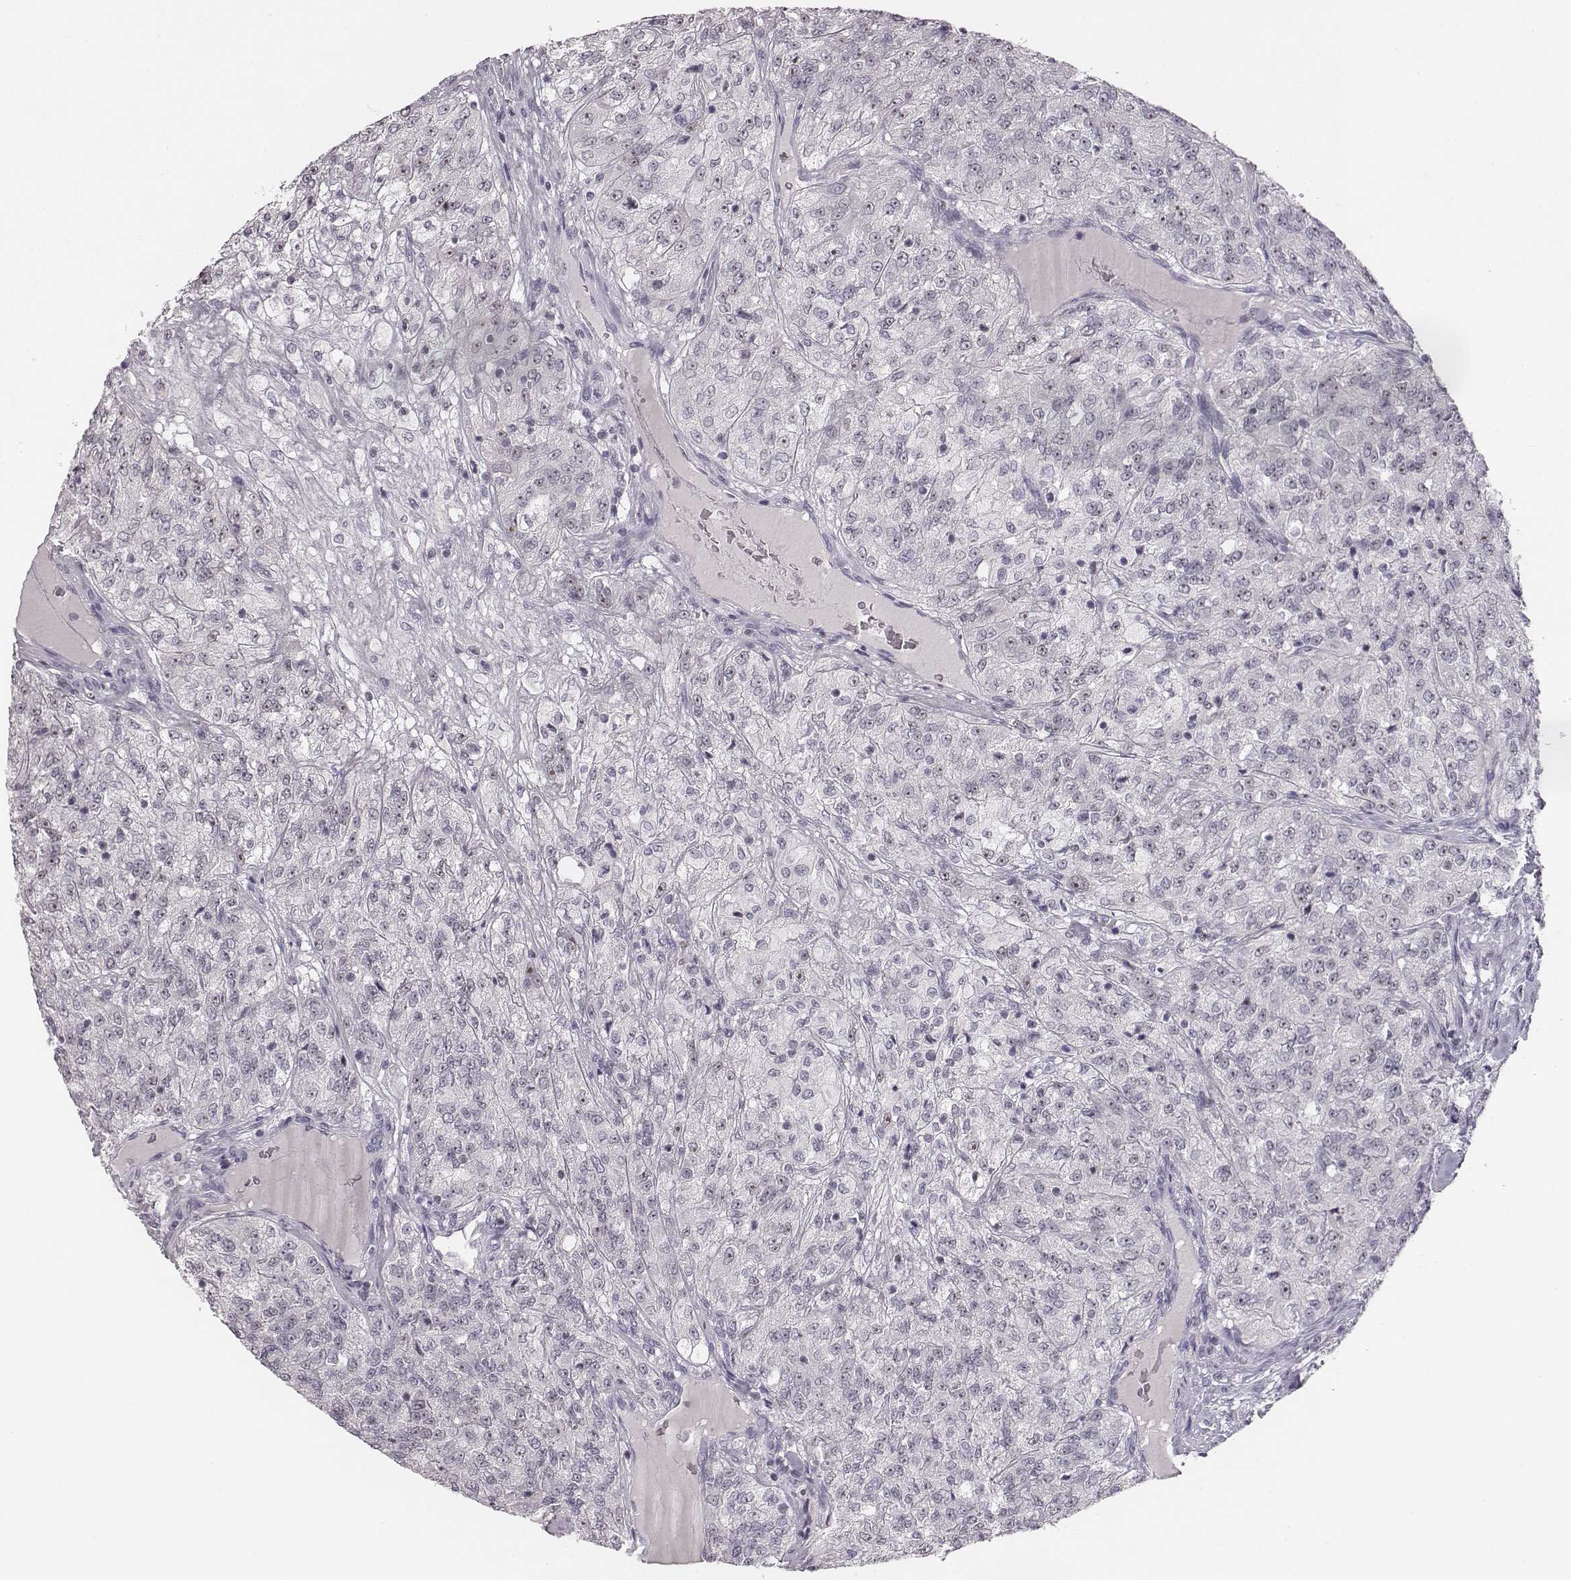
{"staining": {"intensity": "negative", "quantity": "none", "location": "none"}, "tissue": "renal cancer", "cell_type": "Tumor cells", "image_type": "cancer", "snomed": [{"axis": "morphology", "description": "Adenocarcinoma, NOS"}, {"axis": "topography", "description": "Kidney"}], "caption": "Histopathology image shows no significant protein expression in tumor cells of renal cancer (adenocarcinoma).", "gene": "NIFK", "patient": {"sex": "female", "age": 63}}